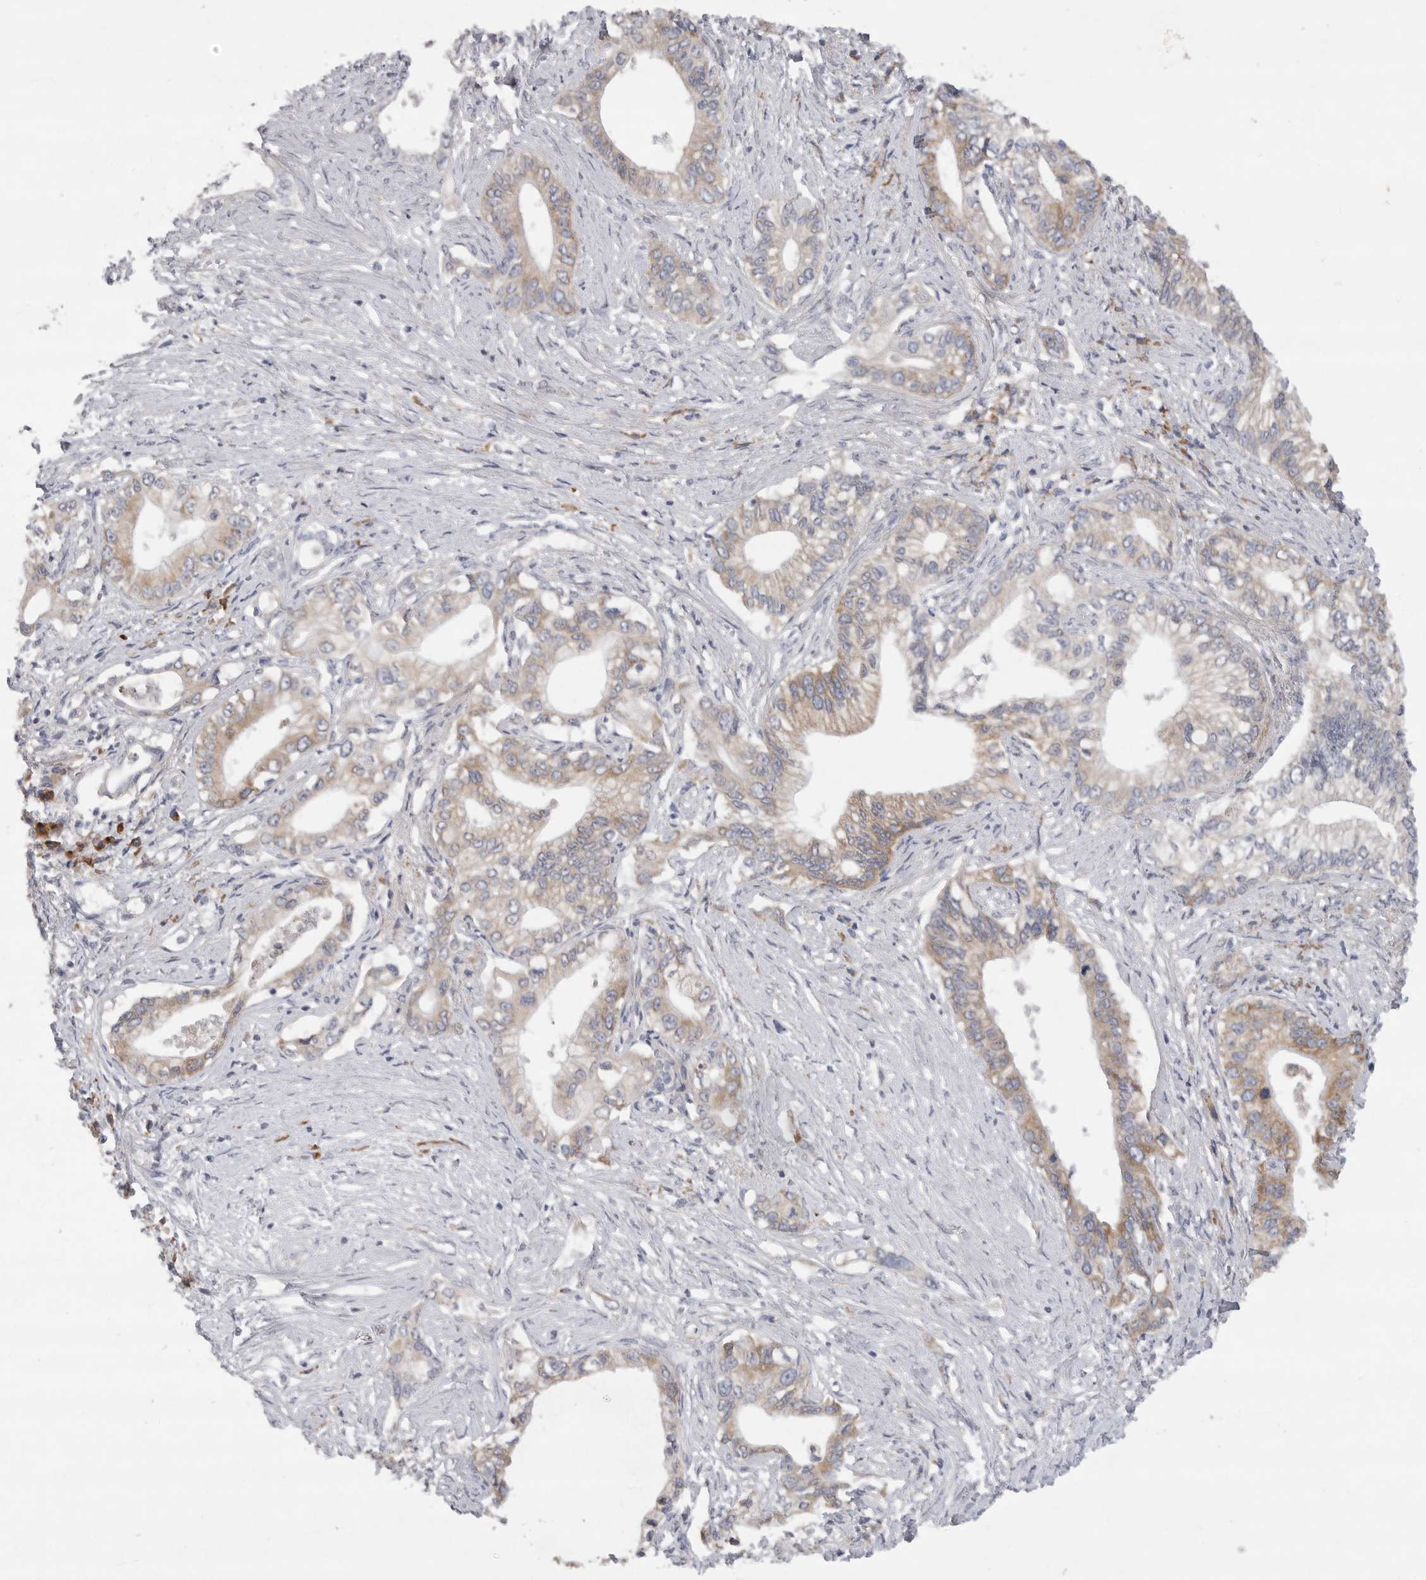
{"staining": {"intensity": "weak", "quantity": "25%-75%", "location": "cytoplasmic/membranous"}, "tissue": "pancreatic cancer", "cell_type": "Tumor cells", "image_type": "cancer", "snomed": [{"axis": "morphology", "description": "Normal tissue, NOS"}, {"axis": "morphology", "description": "Adenocarcinoma, NOS"}, {"axis": "topography", "description": "Pancreas"}, {"axis": "topography", "description": "Peripheral nerve tissue"}], "caption": "An image showing weak cytoplasmic/membranous positivity in about 25%-75% of tumor cells in pancreatic adenocarcinoma, as visualized by brown immunohistochemical staining.", "gene": "EDEM3", "patient": {"sex": "male", "age": 59}}